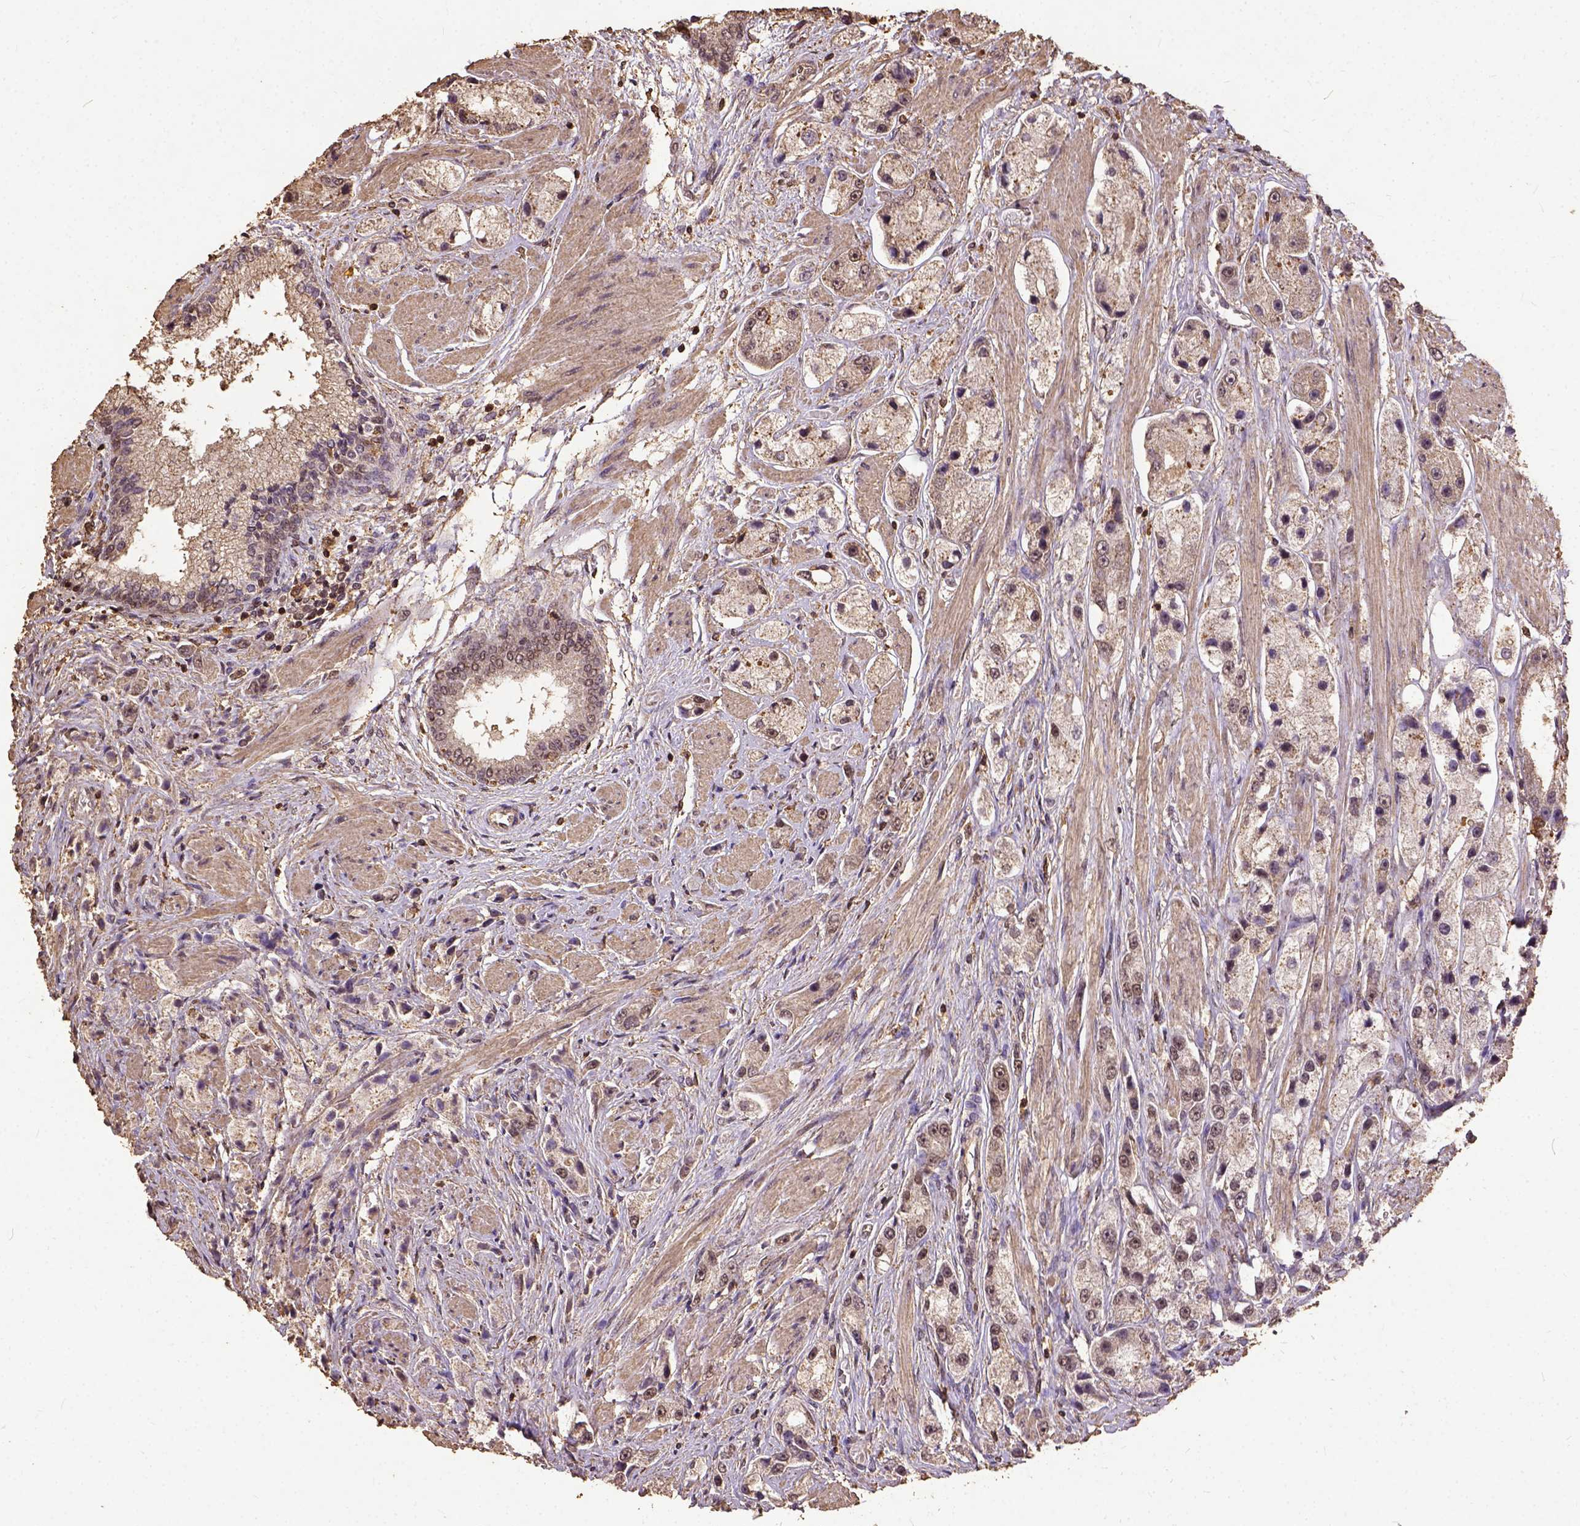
{"staining": {"intensity": "moderate", "quantity": "25%-75%", "location": "nuclear"}, "tissue": "prostate cancer", "cell_type": "Tumor cells", "image_type": "cancer", "snomed": [{"axis": "morphology", "description": "Adenocarcinoma, High grade"}, {"axis": "topography", "description": "Prostate"}], "caption": "Human prostate cancer stained with a brown dye demonstrates moderate nuclear positive expression in approximately 25%-75% of tumor cells.", "gene": "NACC1", "patient": {"sex": "male", "age": 67}}